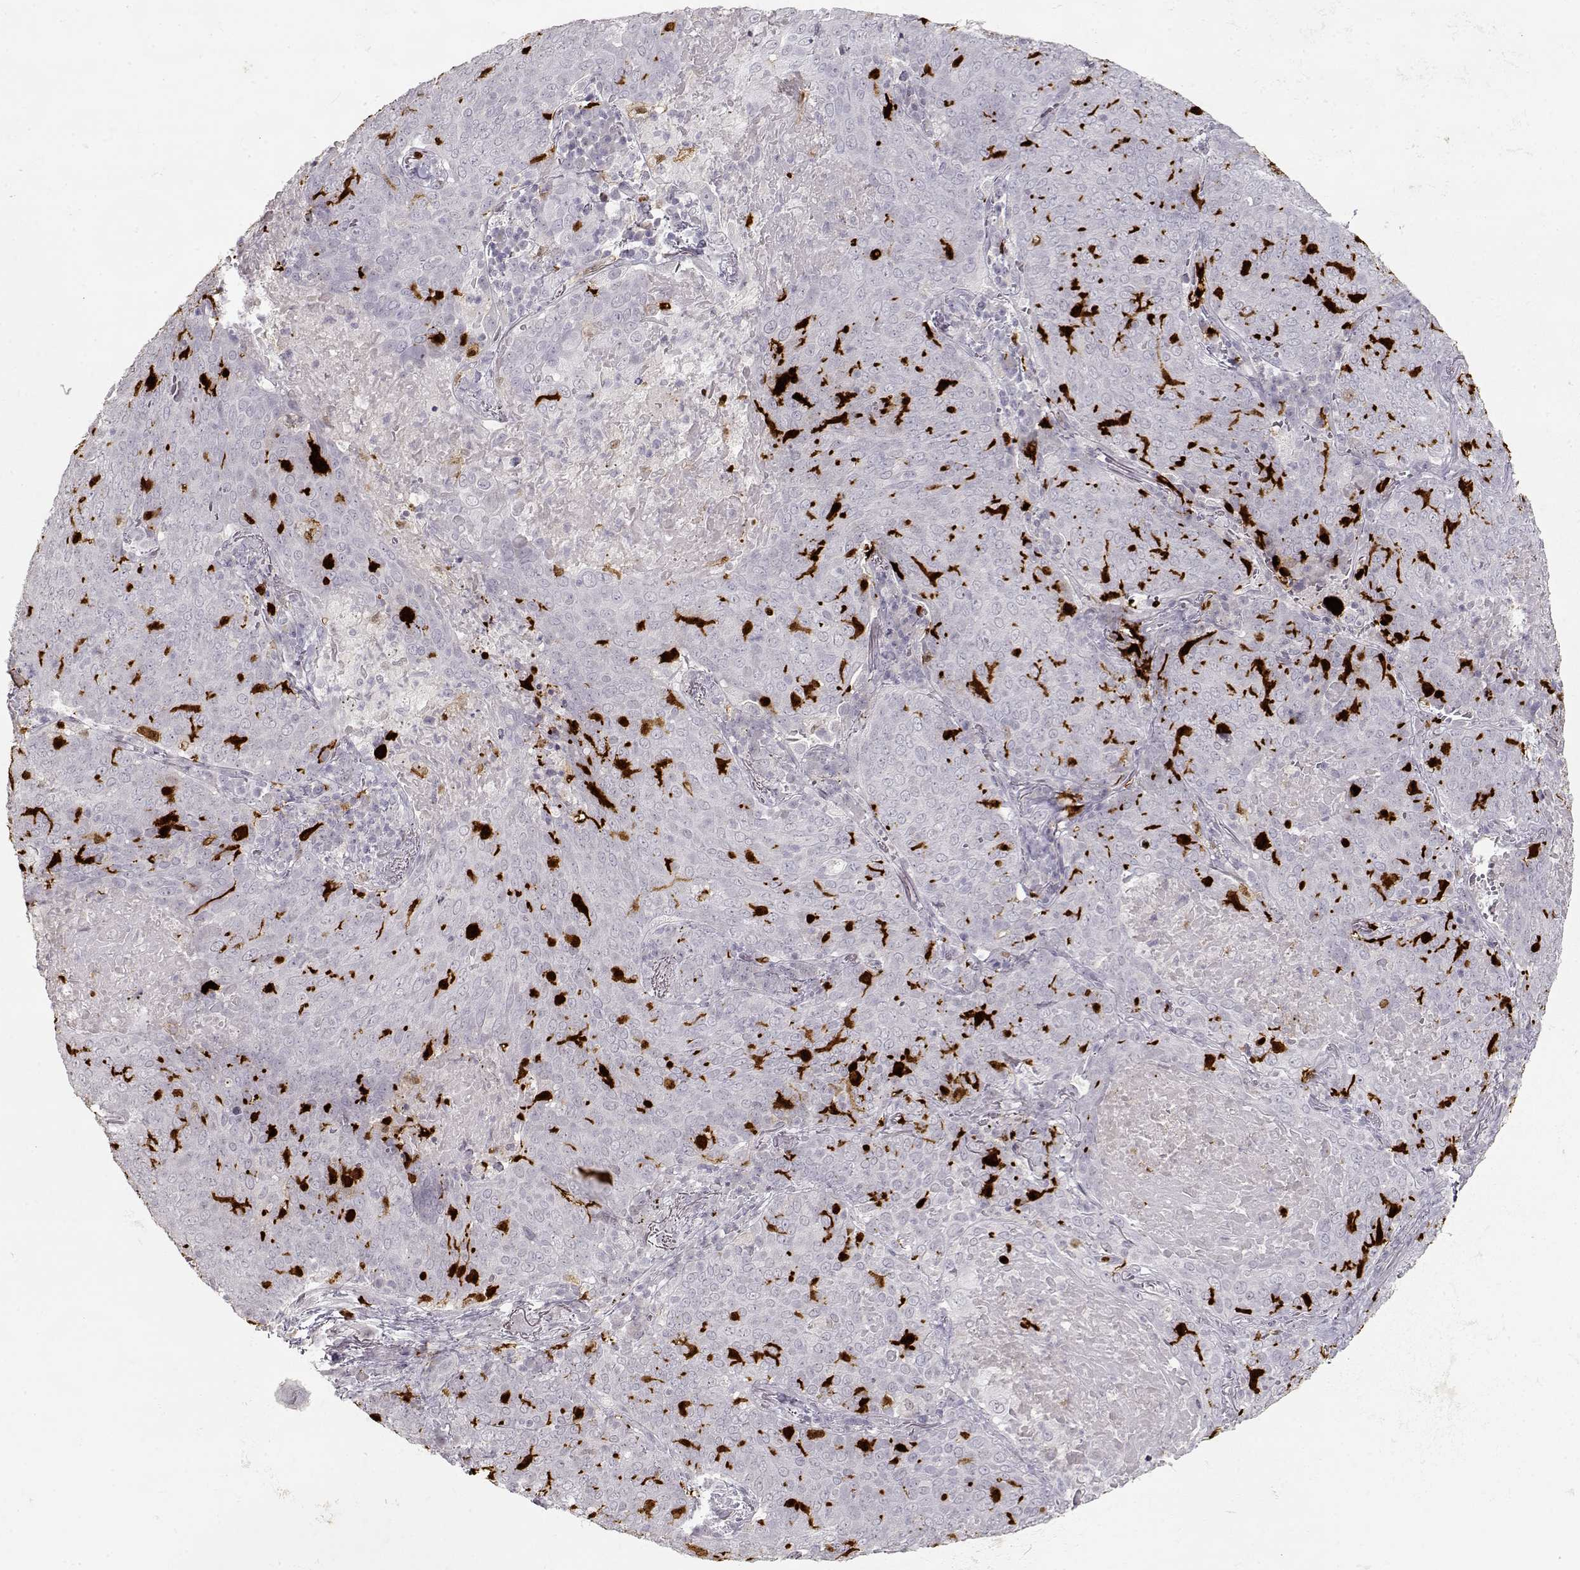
{"staining": {"intensity": "negative", "quantity": "none", "location": "none"}, "tissue": "lung cancer", "cell_type": "Tumor cells", "image_type": "cancer", "snomed": [{"axis": "morphology", "description": "Squamous cell carcinoma, NOS"}, {"axis": "topography", "description": "Lung"}], "caption": "A high-resolution histopathology image shows immunohistochemistry staining of lung cancer (squamous cell carcinoma), which exhibits no significant staining in tumor cells.", "gene": "S100B", "patient": {"sex": "male", "age": 82}}